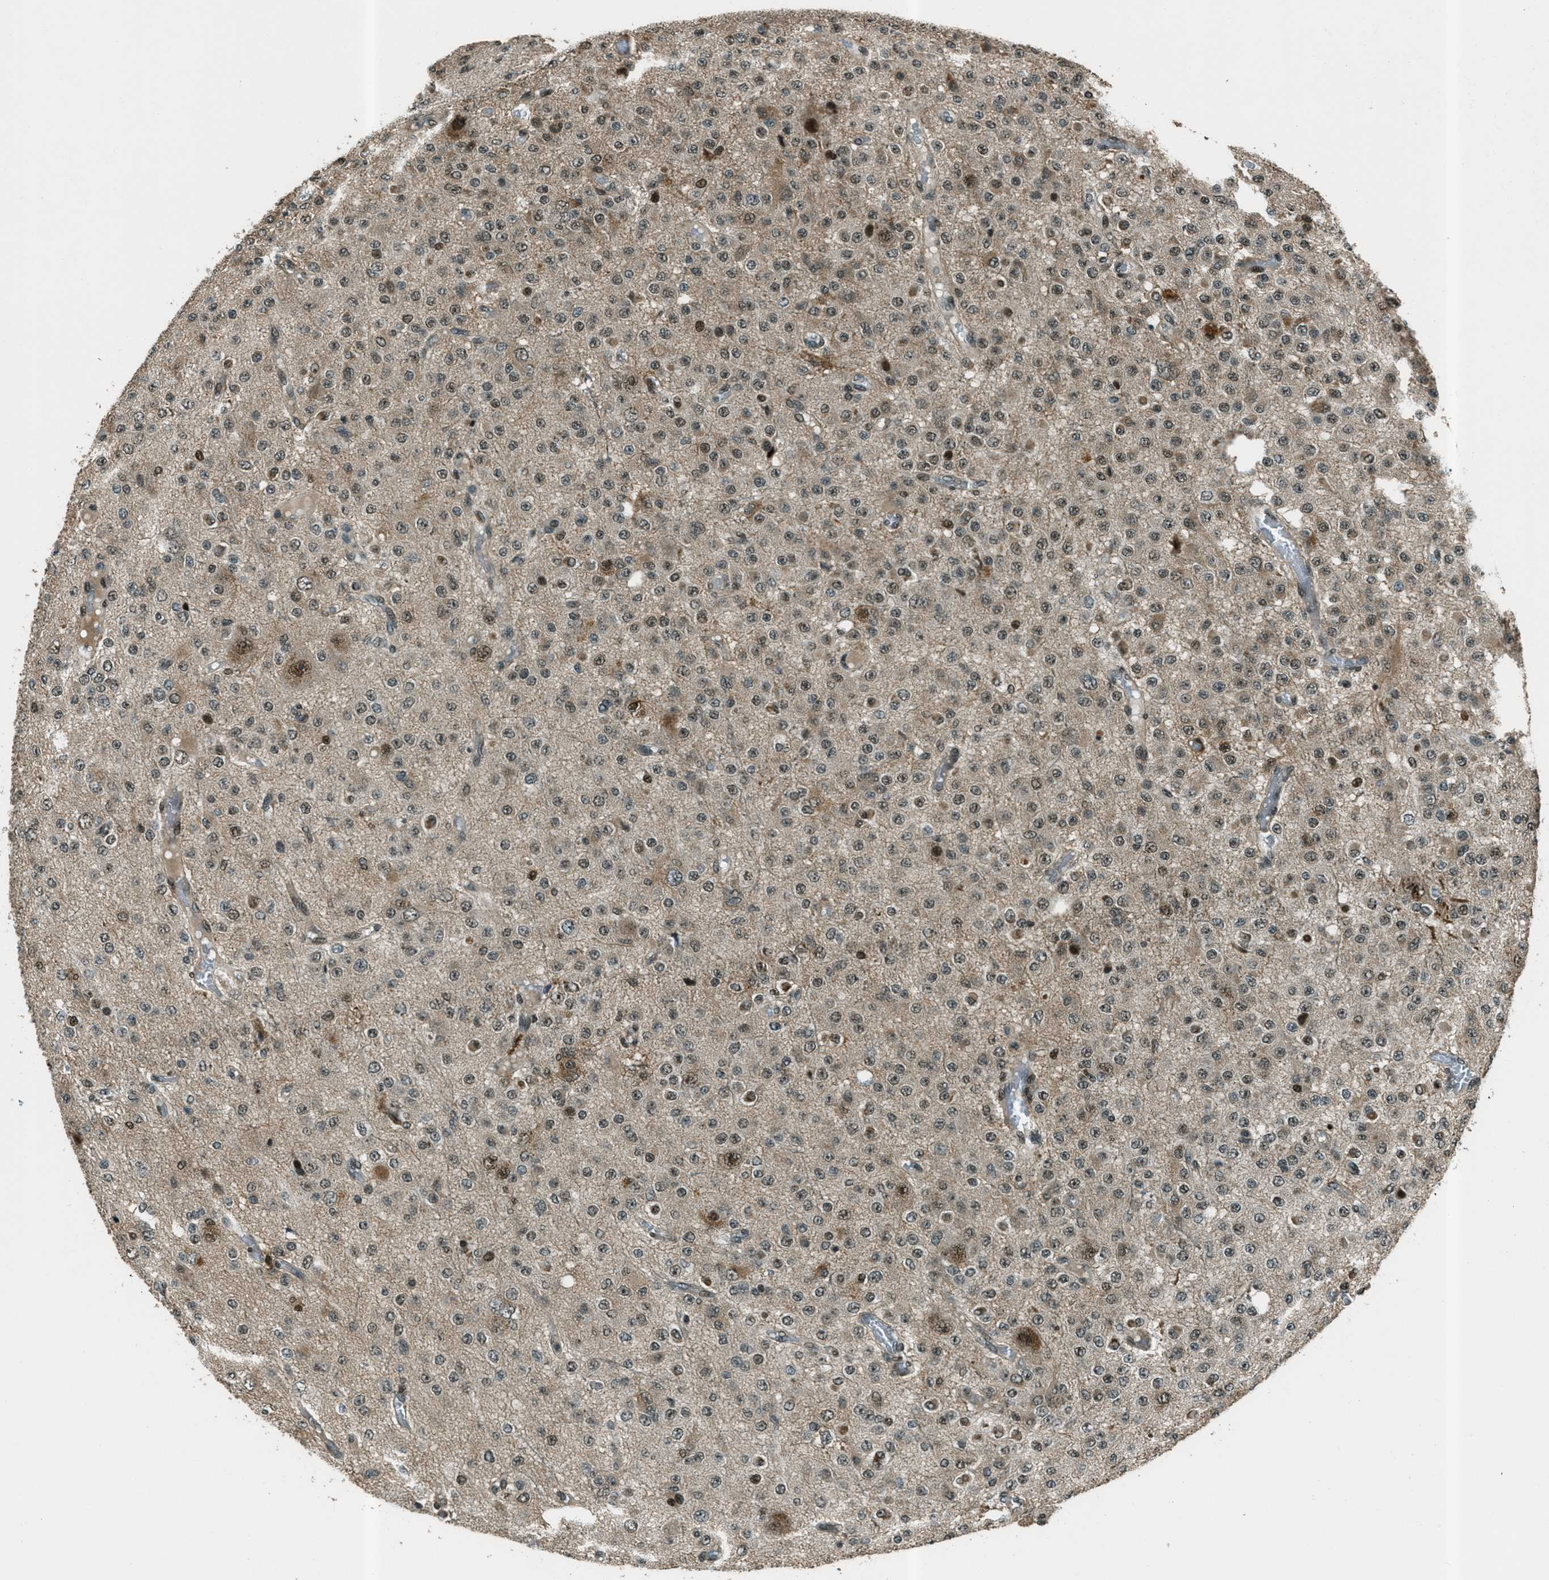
{"staining": {"intensity": "weak", "quantity": "25%-75%", "location": "cytoplasmic/membranous,nuclear"}, "tissue": "glioma", "cell_type": "Tumor cells", "image_type": "cancer", "snomed": [{"axis": "morphology", "description": "Glioma, malignant, Low grade"}, {"axis": "topography", "description": "Brain"}], "caption": "Human glioma stained for a protein (brown) displays weak cytoplasmic/membranous and nuclear positive staining in about 25%-75% of tumor cells.", "gene": "TARDBP", "patient": {"sex": "male", "age": 38}}